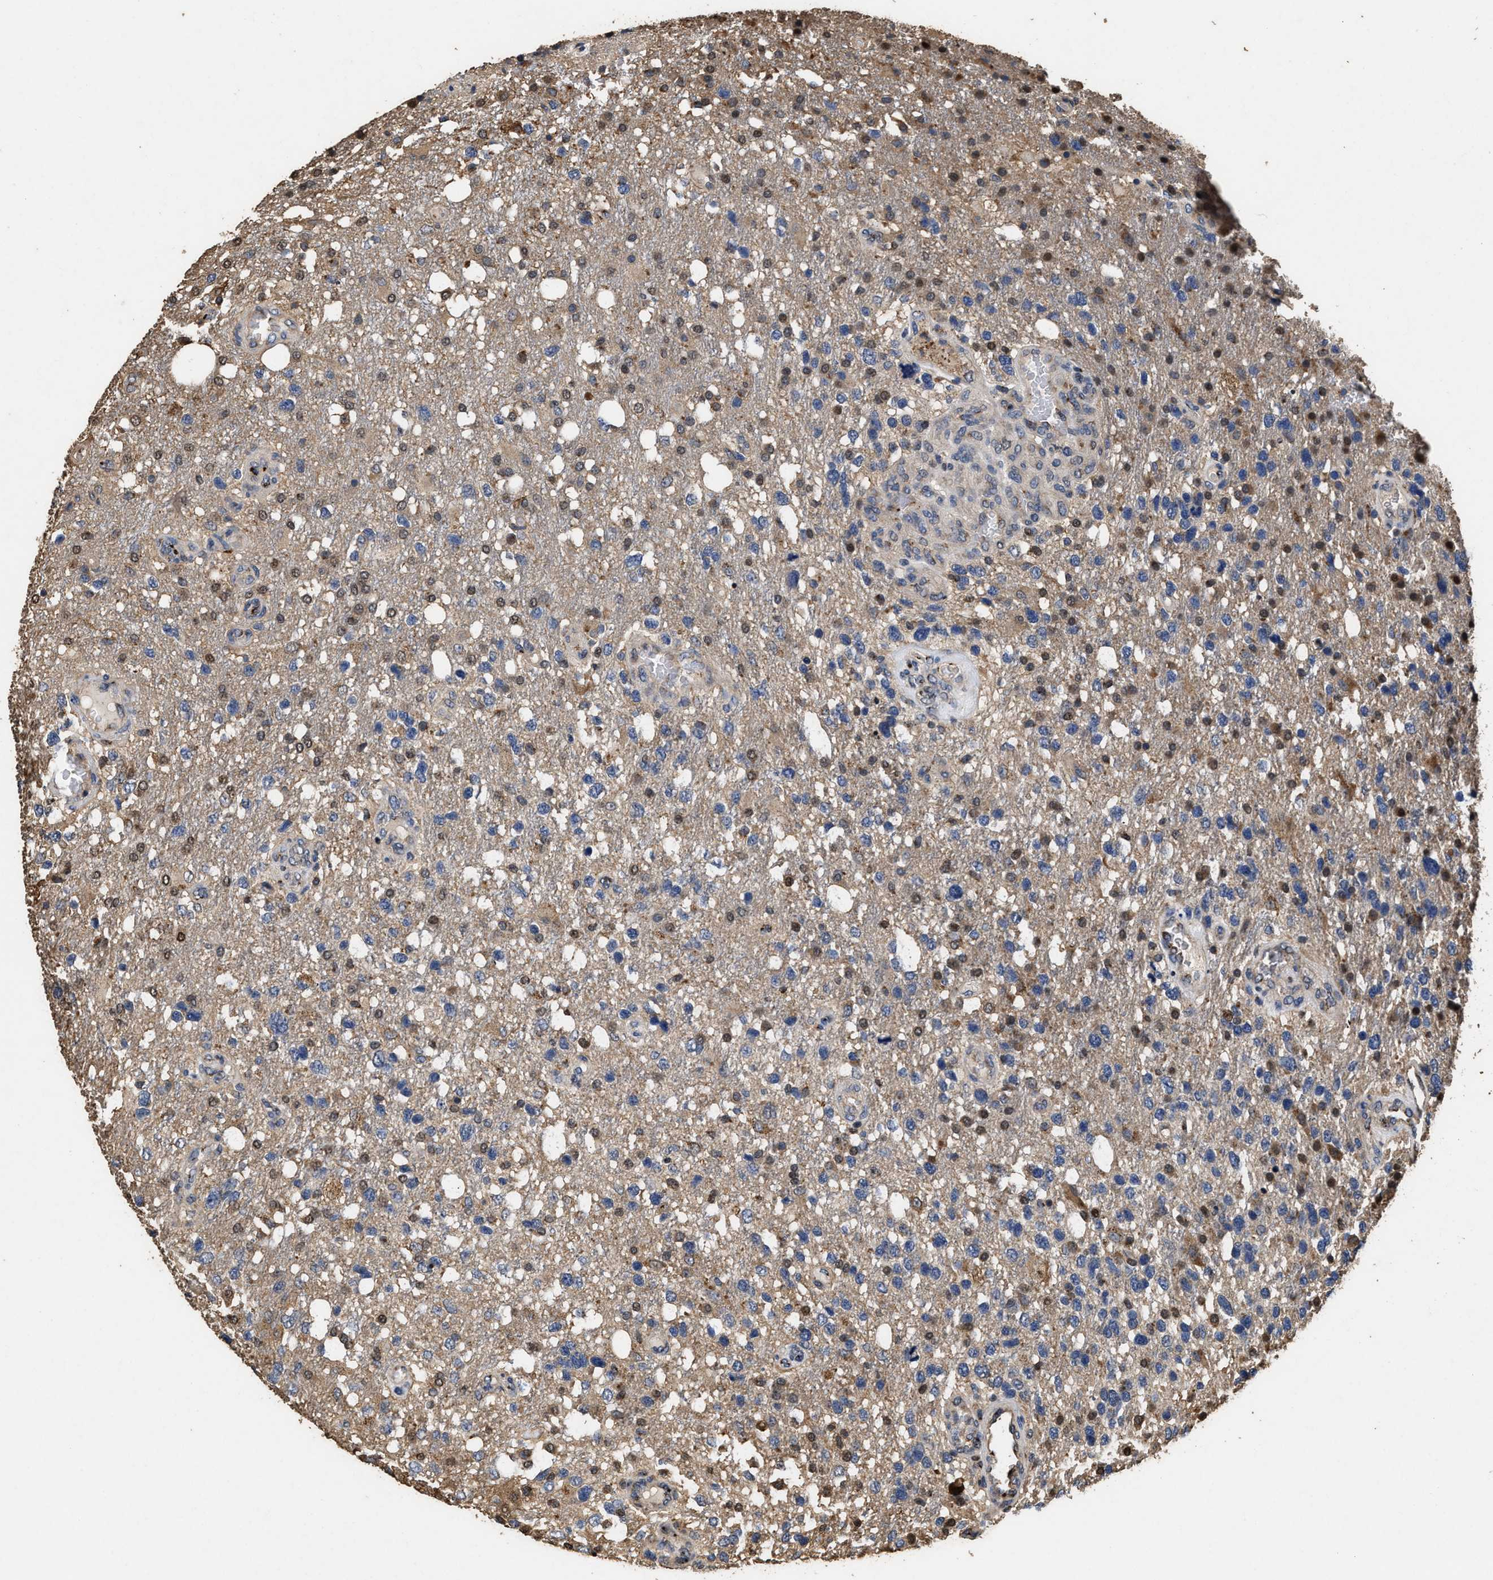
{"staining": {"intensity": "moderate", "quantity": "25%-75%", "location": "cytoplasmic/membranous,nuclear"}, "tissue": "glioma", "cell_type": "Tumor cells", "image_type": "cancer", "snomed": [{"axis": "morphology", "description": "Glioma, malignant, High grade"}, {"axis": "topography", "description": "Brain"}], "caption": "The micrograph exhibits a brown stain indicating the presence of a protein in the cytoplasmic/membranous and nuclear of tumor cells in malignant glioma (high-grade).", "gene": "TPST2", "patient": {"sex": "female", "age": 58}}